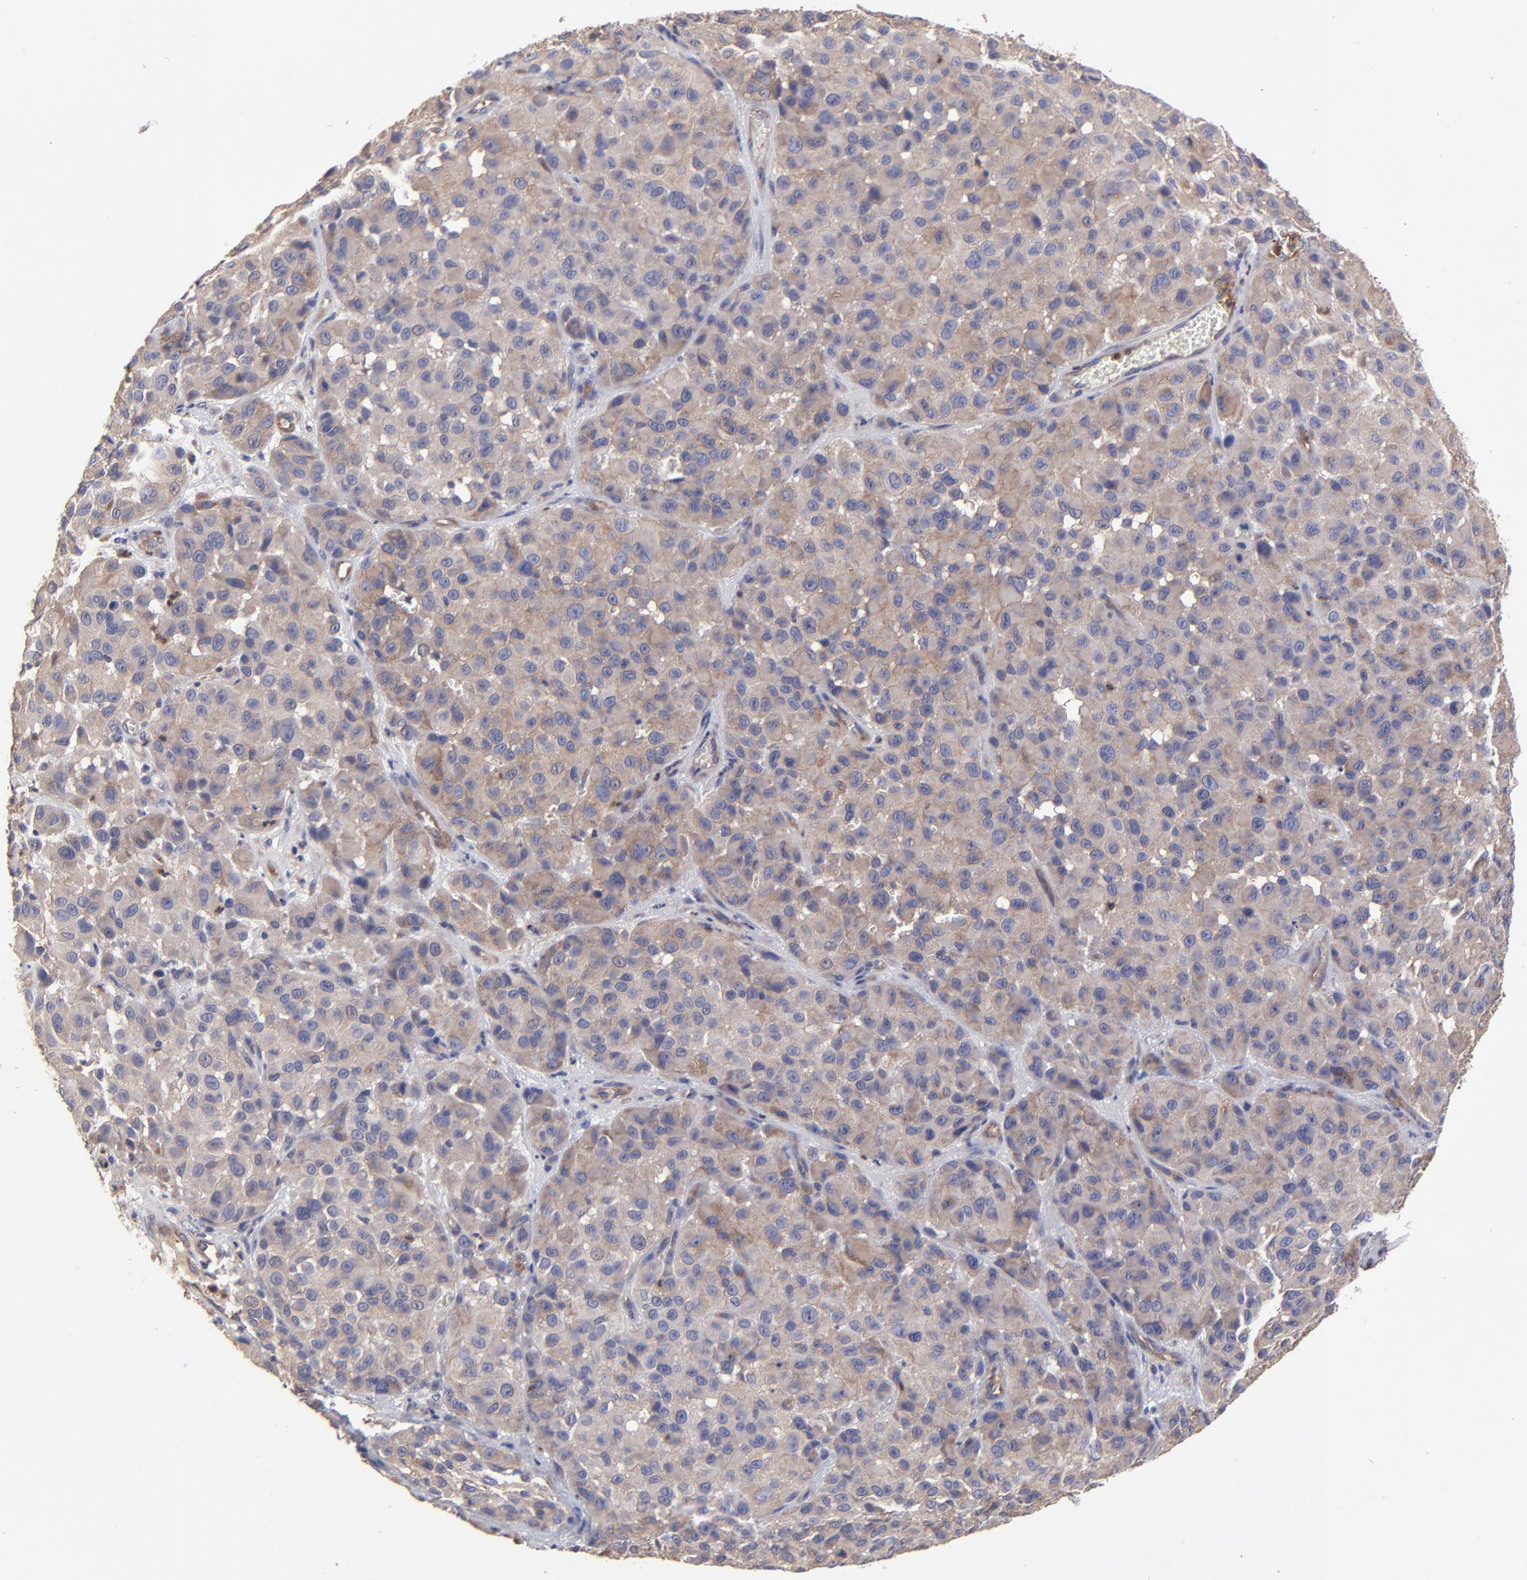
{"staining": {"intensity": "weak", "quantity": "25%-75%", "location": "cytoplasmic/membranous"}, "tissue": "melanoma", "cell_type": "Tumor cells", "image_type": "cancer", "snomed": [{"axis": "morphology", "description": "Malignant melanoma, NOS"}, {"axis": "topography", "description": "Skin"}], "caption": "A brown stain shows weak cytoplasmic/membranous expression of a protein in human melanoma tumor cells. The protein is shown in brown color, while the nuclei are stained blue.", "gene": "ASB7", "patient": {"sex": "female", "age": 21}}